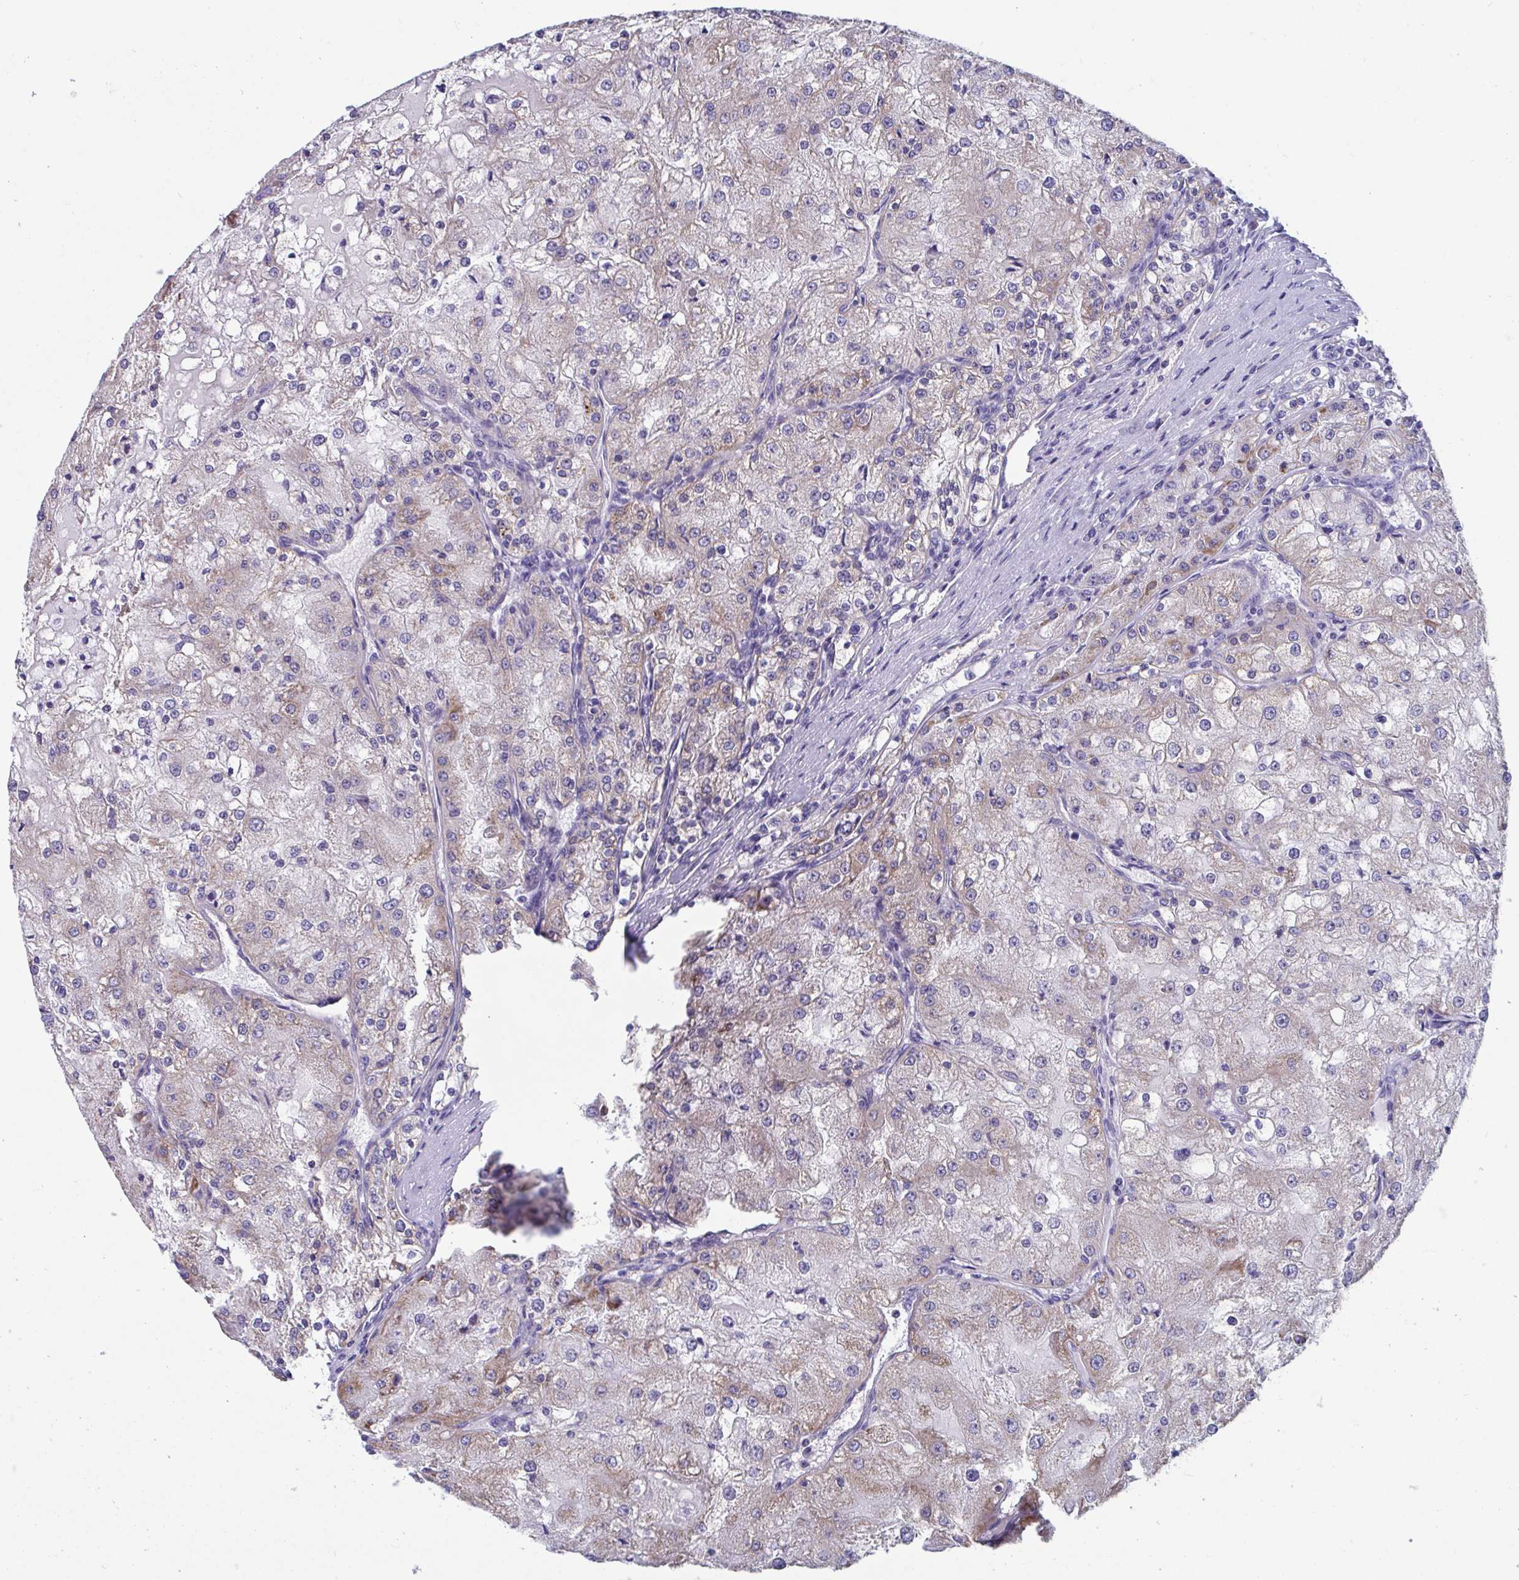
{"staining": {"intensity": "weak", "quantity": "25%-75%", "location": "cytoplasmic/membranous"}, "tissue": "renal cancer", "cell_type": "Tumor cells", "image_type": "cancer", "snomed": [{"axis": "morphology", "description": "Adenocarcinoma, NOS"}, {"axis": "topography", "description": "Kidney"}], "caption": "Immunohistochemical staining of human renal cancer (adenocarcinoma) demonstrates weak cytoplasmic/membranous protein positivity in about 25%-75% of tumor cells. (DAB (3,3'-diaminobenzidine) IHC, brown staining for protein, blue staining for nuclei).", "gene": "OR13A1", "patient": {"sex": "female", "age": 74}}